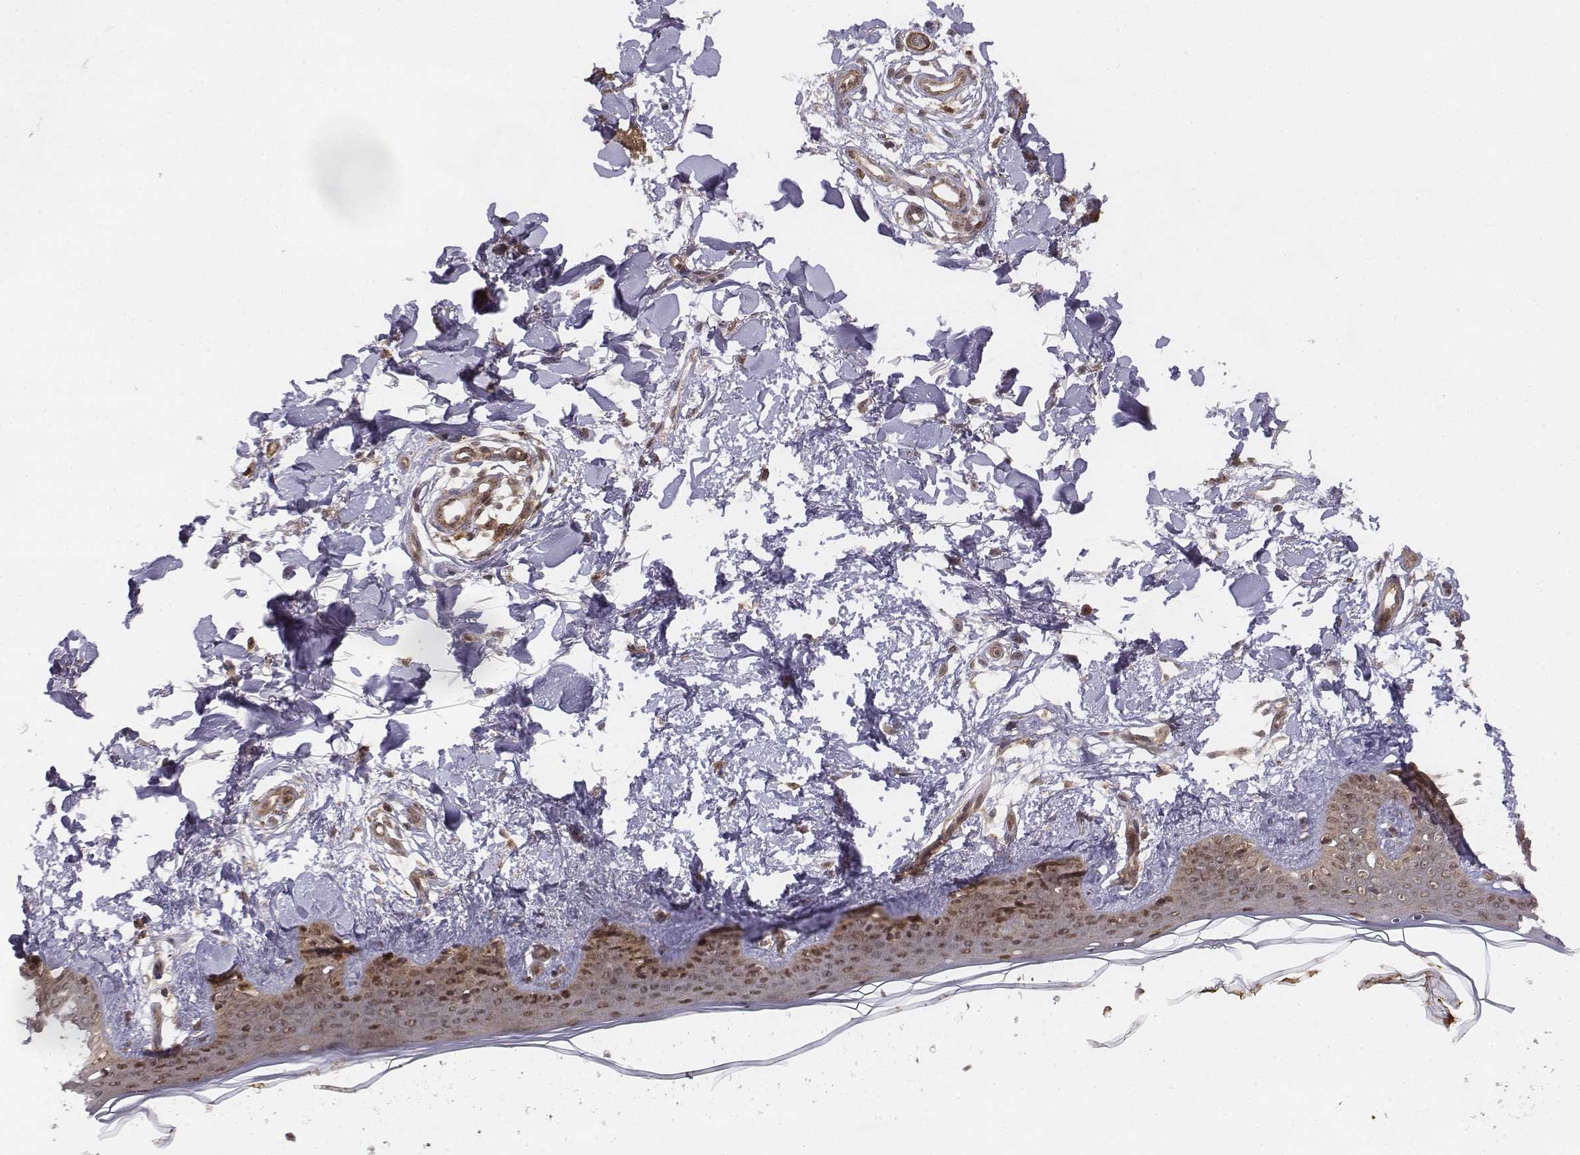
{"staining": {"intensity": "moderate", "quantity": ">75%", "location": "cytoplasmic/membranous"}, "tissue": "skin", "cell_type": "Fibroblasts", "image_type": "normal", "snomed": [{"axis": "morphology", "description": "Normal tissue, NOS"}, {"axis": "topography", "description": "Skin"}], "caption": "Immunohistochemistry (DAB (3,3'-diaminobenzidine)) staining of normal skin reveals moderate cytoplasmic/membranous protein positivity in about >75% of fibroblasts. The staining was performed using DAB (3,3'-diaminobenzidine) to visualize the protein expression in brown, while the nuclei were stained in blue with hematoxylin (Magnification: 20x).", "gene": "ZFYVE19", "patient": {"sex": "female", "age": 34}}